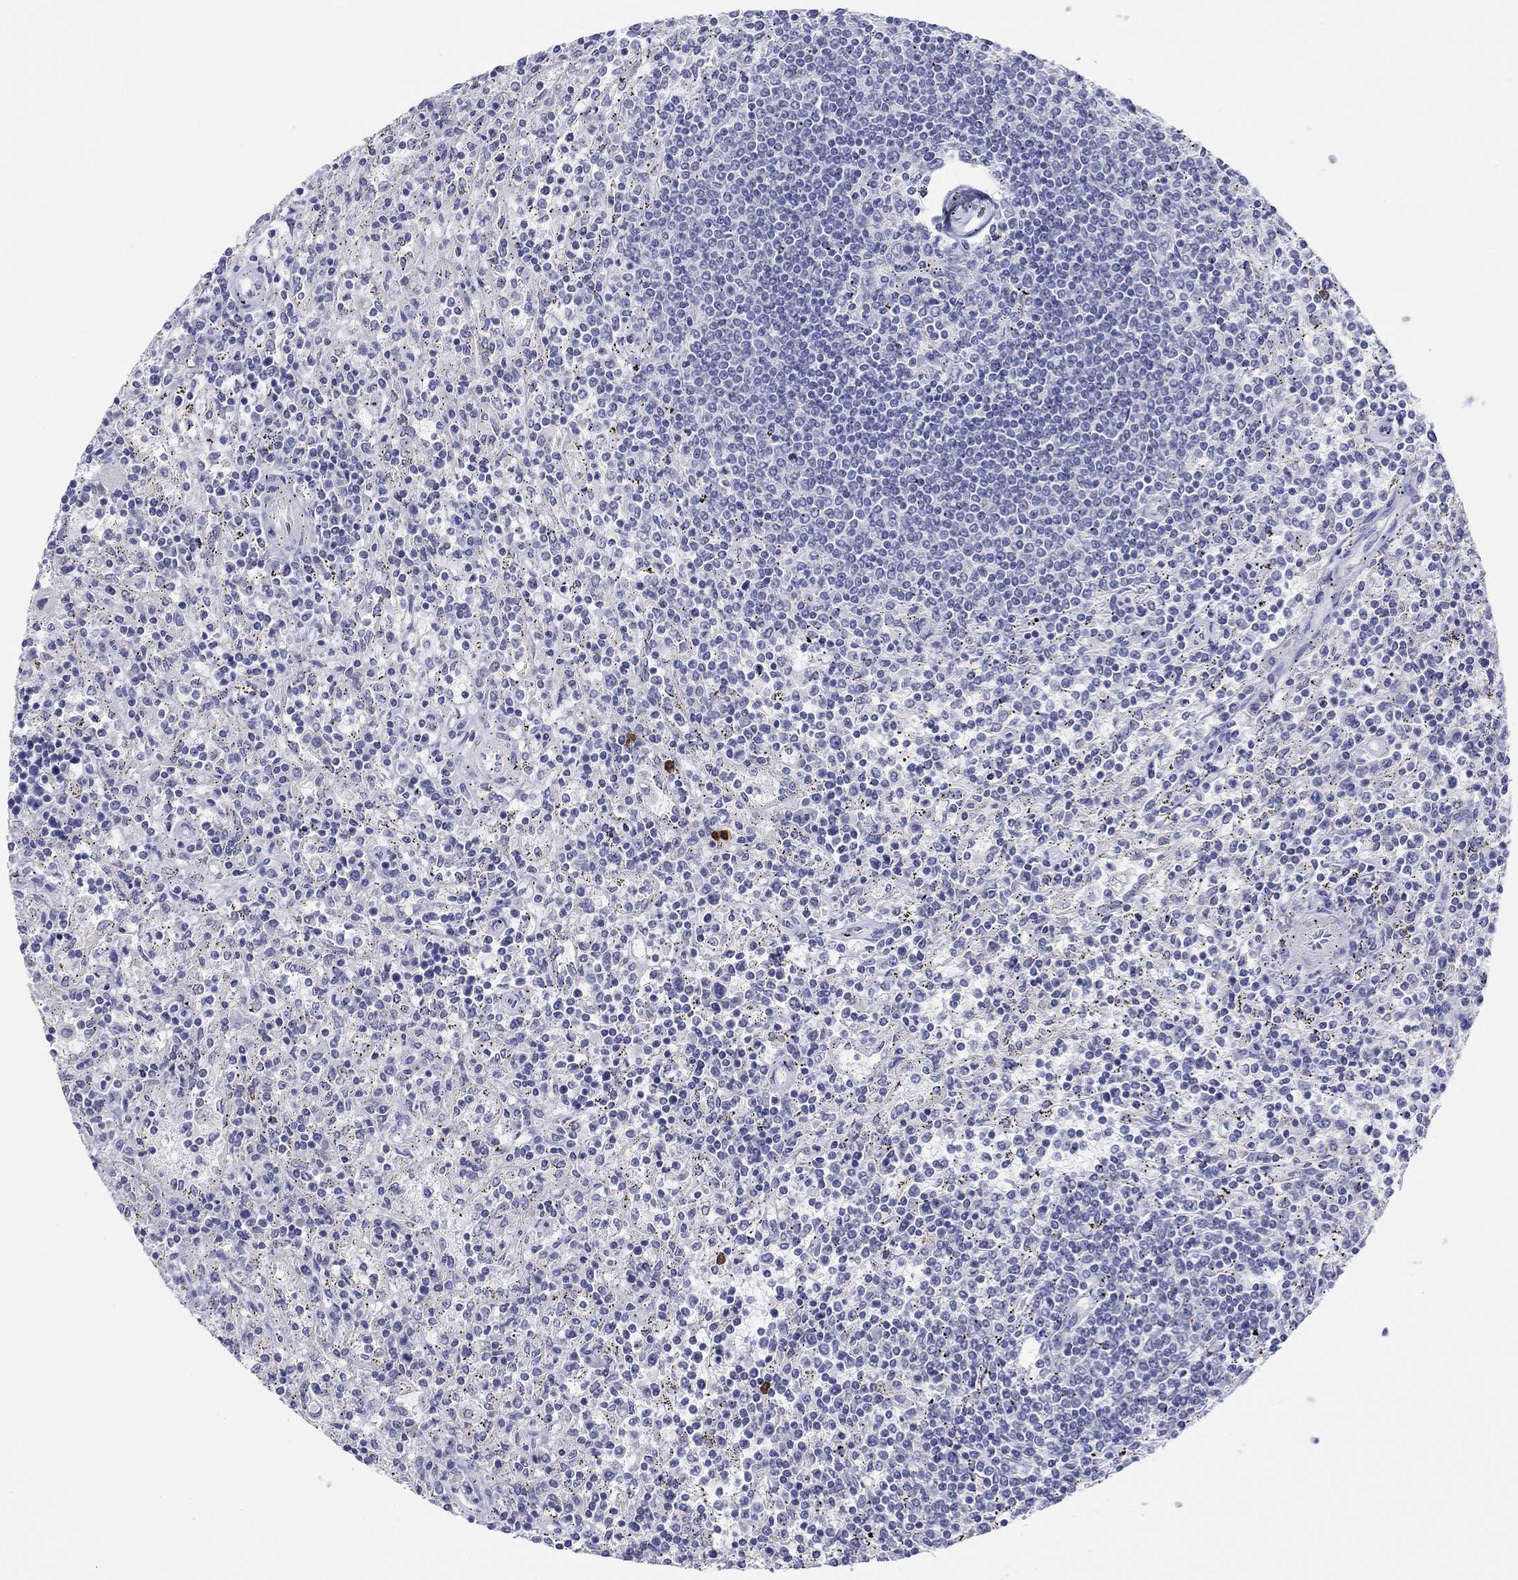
{"staining": {"intensity": "negative", "quantity": "none", "location": "none"}, "tissue": "lymphoma", "cell_type": "Tumor cells", "image_type": "cancer", "snomed": [{"axis": "morphology", "description": "Malignant lymphoma, non-Hodgkin's type, Low grade"}, {"axis": "topography", "description": "Spleen"}], "caption": "An immunohistochemistry (IHC) micrograph of lymphoma is shown. There is no staining in tumor cells of lymphoma.", "gene": "HAPLN4", "patient": {"sex": "male", "age": 62}}